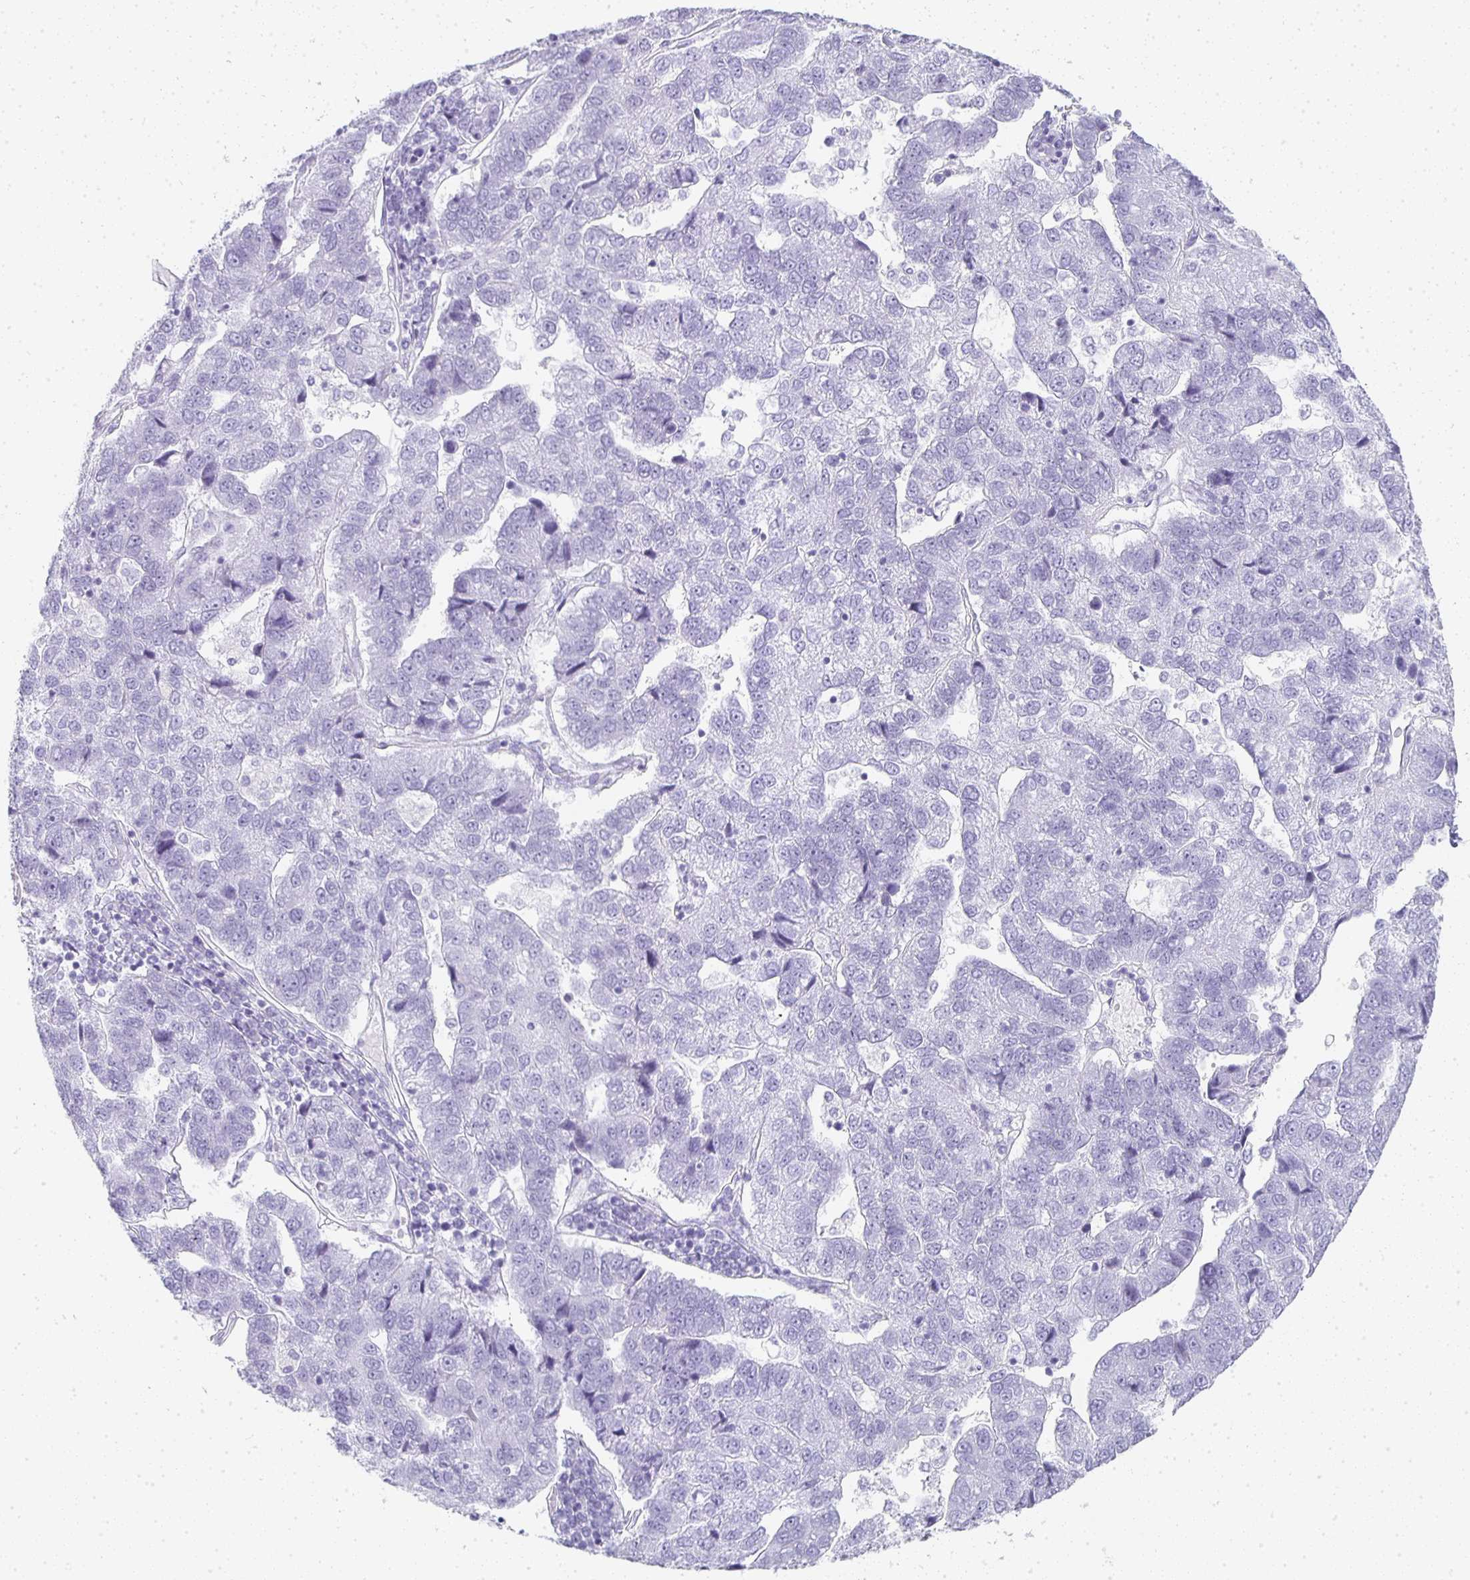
{"staining": {"intensity": "negative", "quantity": "none", "location": "none"}, "tissue": "pancreatic cancer", "cell_type": "Tumor cells", "image_type": "cancer", "snomed": [{"axis": "morphology", "description": "Adenocarcinoma, NOS"}, {"axis": "topography", "description": "Pancreas"}], "caption": "Human pancreatic adenocarcinoma stained for a protein using immunohistochemistry (IHC) shows no expression in tumor cells.", "gene": "TPSD1", "patient": {"sex": "female", "age": 61}}